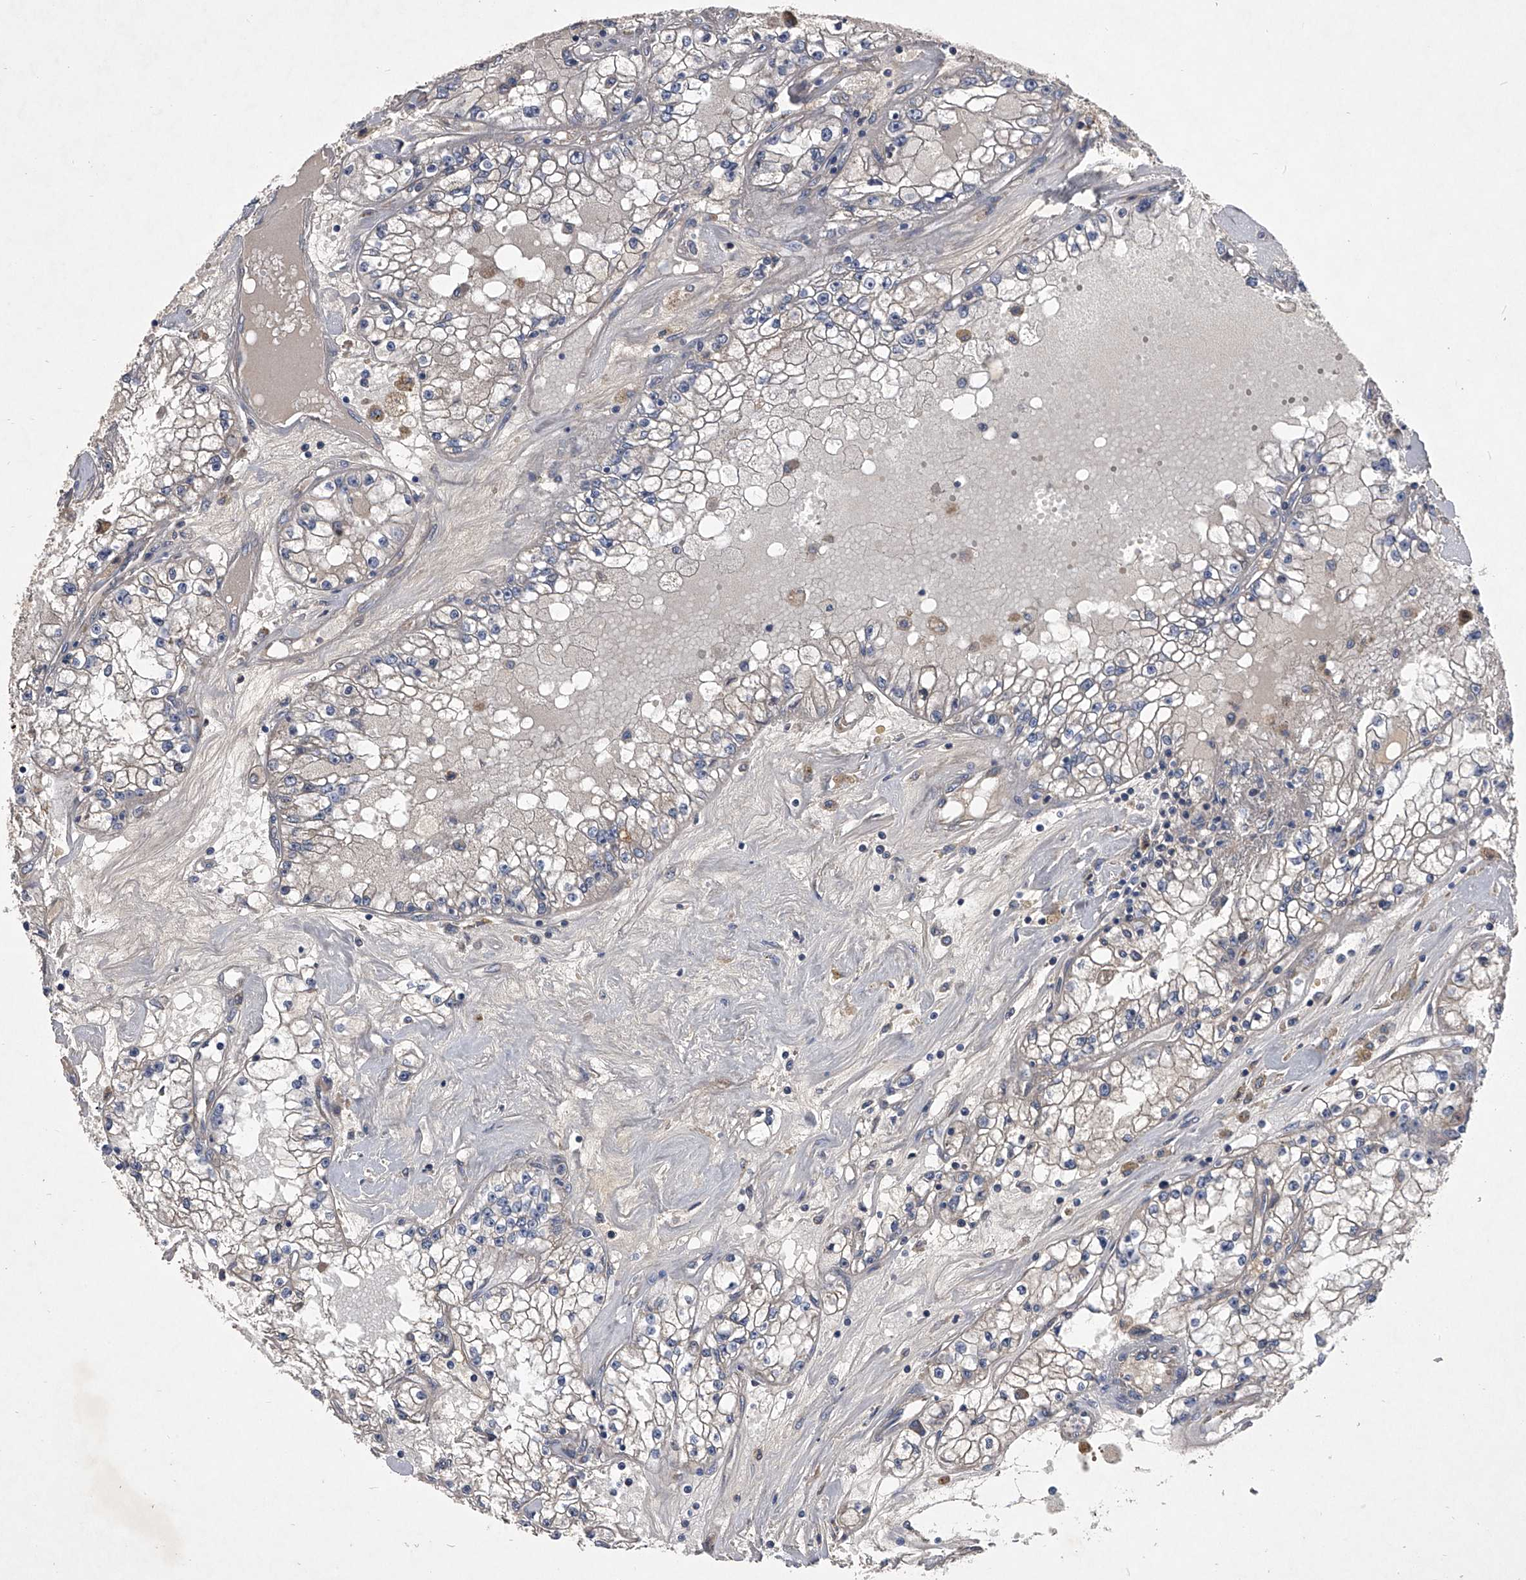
{"staining": {"intensity": "negative", "quantity": "none", "location": "none"}, "tissue": "renal cancer", "cell_type": "Tumor cells", "image_type": "cancer", "snomed": [{"axis": "morphology", "description": "Adenocarcinoma, NOS"}, {"axis": "topography", "description": "Kidney"}], "caption": "Immunohistochemistry (IHC) image of neoplastic tissue: human renal cancer (adenocarcinoma) stained with DAB reveals no significant protein expression in tumor cells.", "gene": "CCR4", "patient": {"sex": "male", "age": 56}}